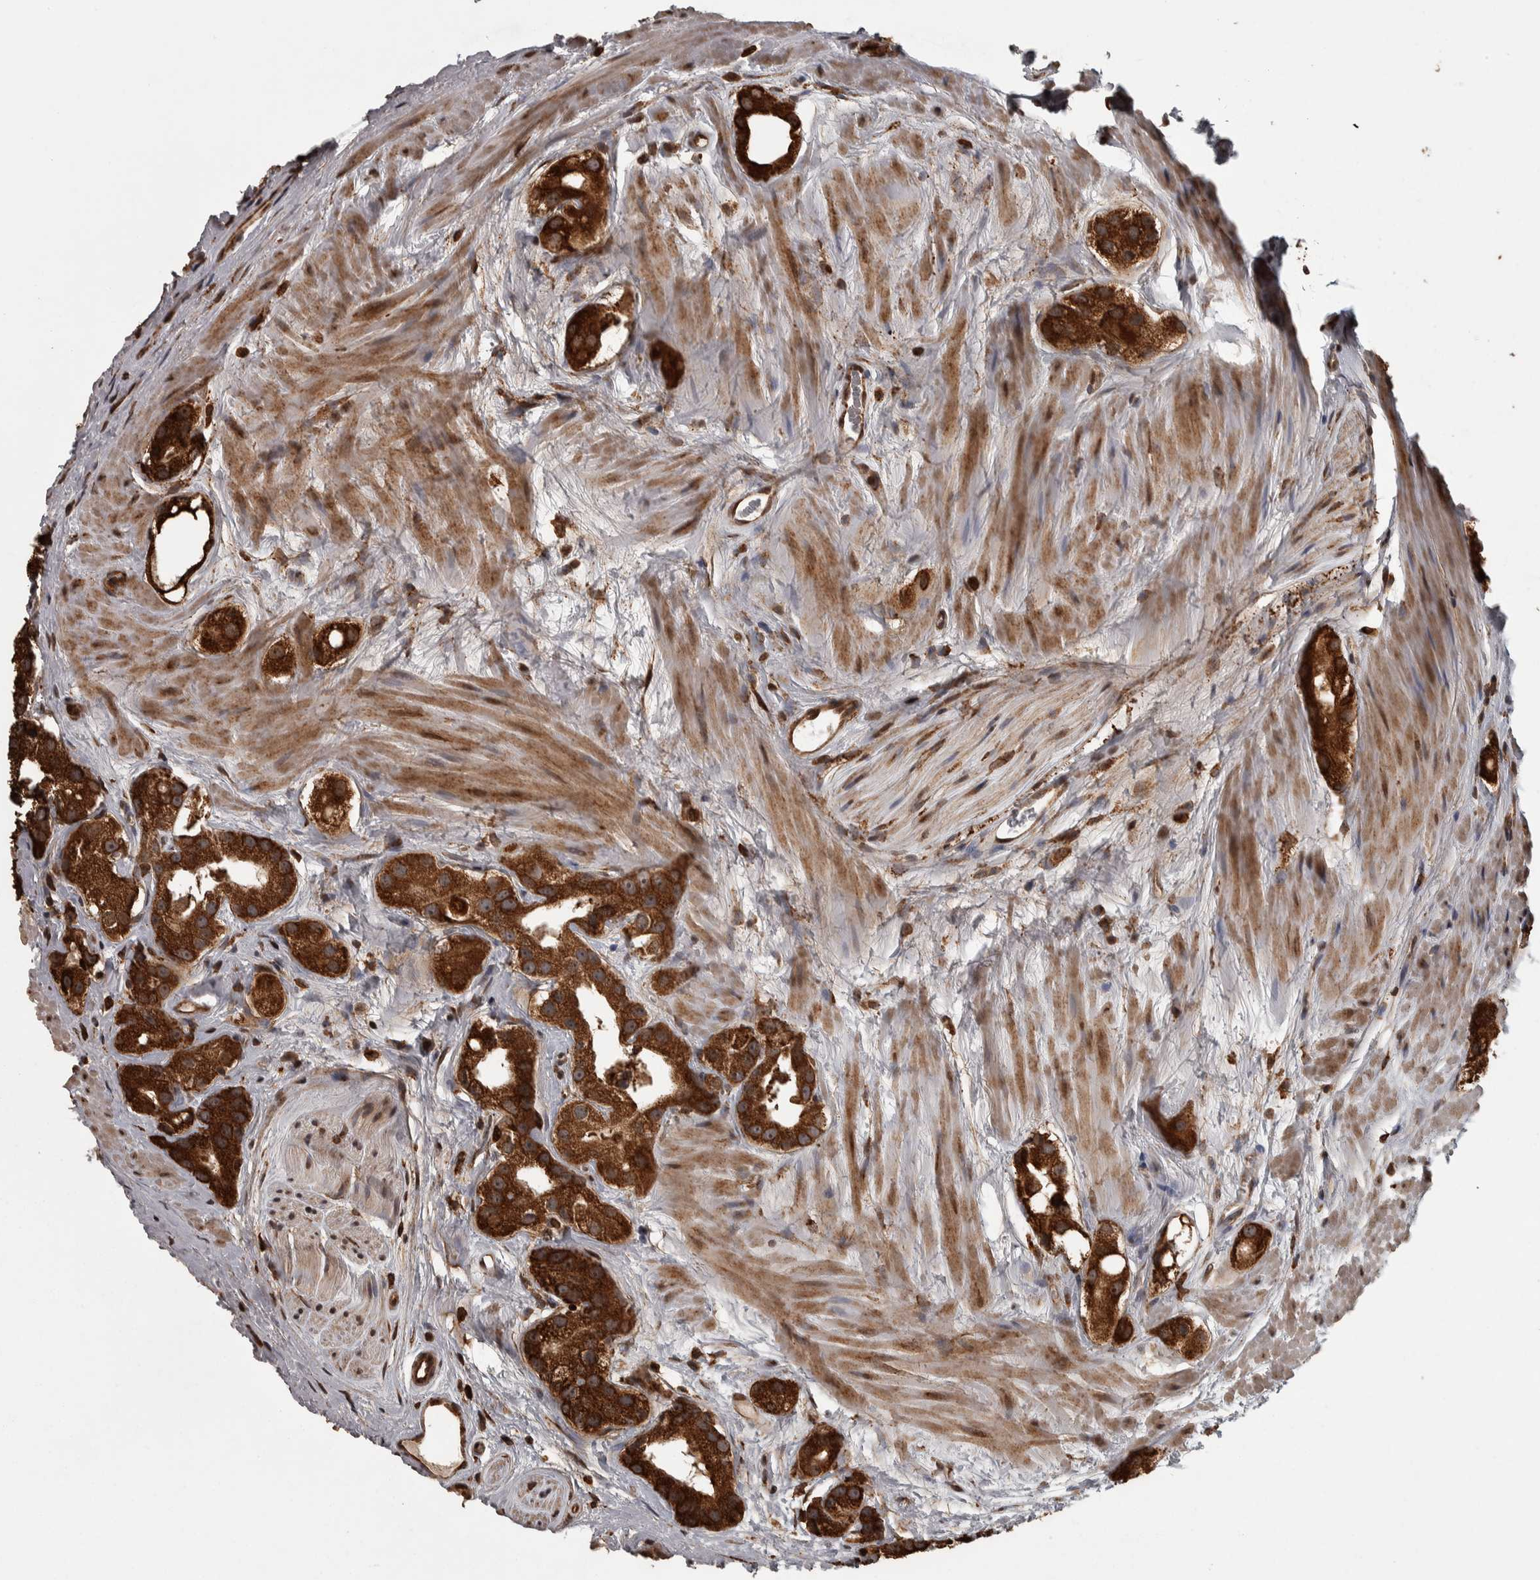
{"staining": {"intensity": "strong", "quantity": ">75%", "location": "cytoplasmic/membranous"}, "tissue": "prostate cancer", "cell_type": "Tumor cells", "image_type": "cancer", "snomed": [{"axis": "morphology", "description": "Adenocarcinoma, High grade"}, {"axis": "topography", "description": "Prostate"}], "caption": "Brown immunohistochemical staining in high-grade adenocarcinoma (prostate) reveals strong cytoplasmic/membranous staining in approximately >75% of tumor cells.", "gene": "AGBL3", "patient": {"sex": "male", "age": 63}}